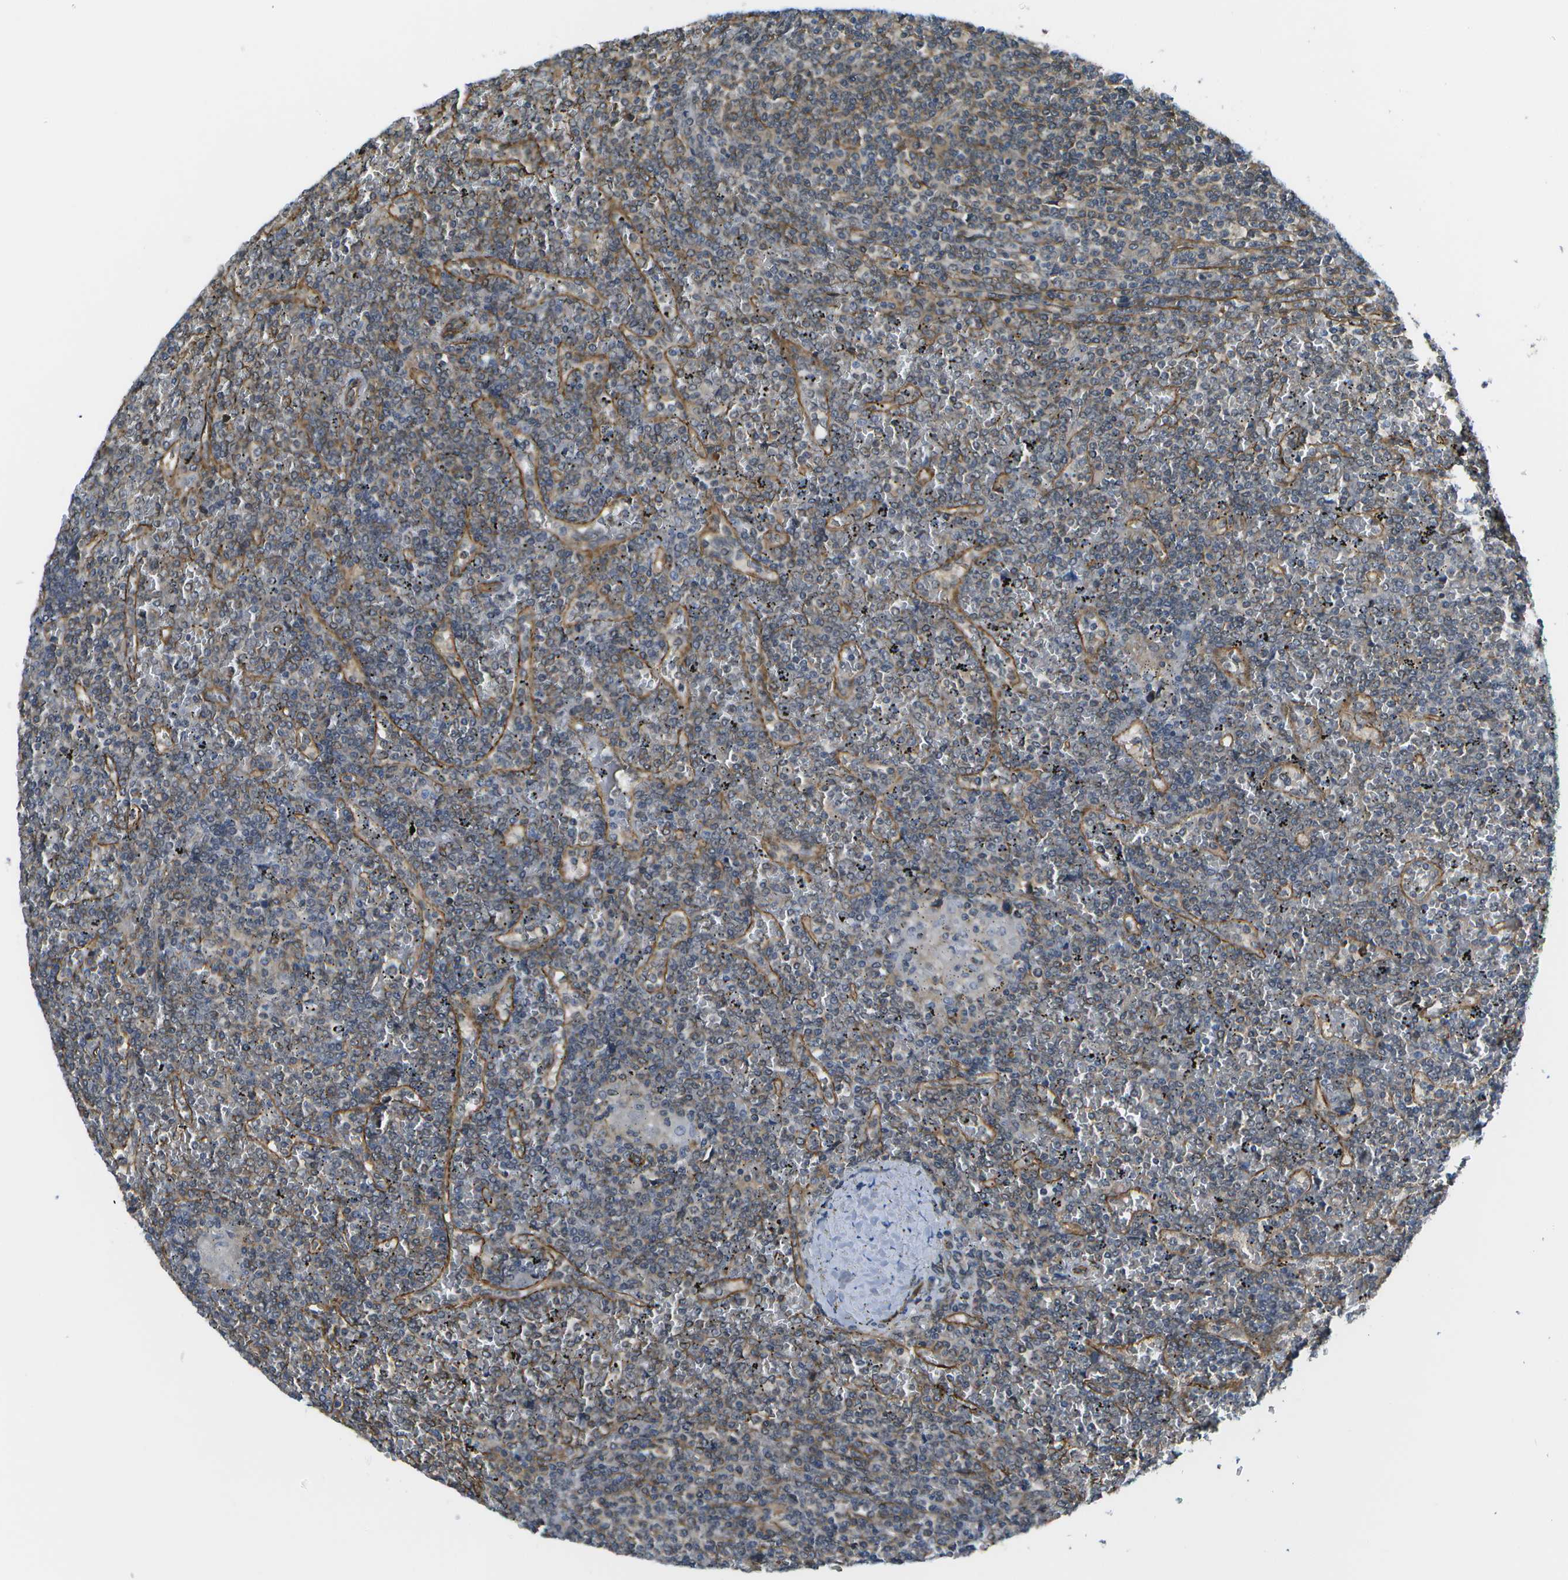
{"staining": {"intensity": "weak", "quantity": "<25%", "location": "cytoplasmic/membranous"}, "tissue": "lymphoma", "cell_type": "Tumor cells", "image_type": "cancer", "snomed": [{"axis": "morphology", "description": "Malignant lymphoma, non-Hodgkin's type, Low grade"}, {"axis": "topography", "description": "Spleen"}], "caption": "IHC of lymphoma reveals no expression in tumor cells.", "gene": "KIAA0040", "patient": {"sex": "female", "age": 19}}